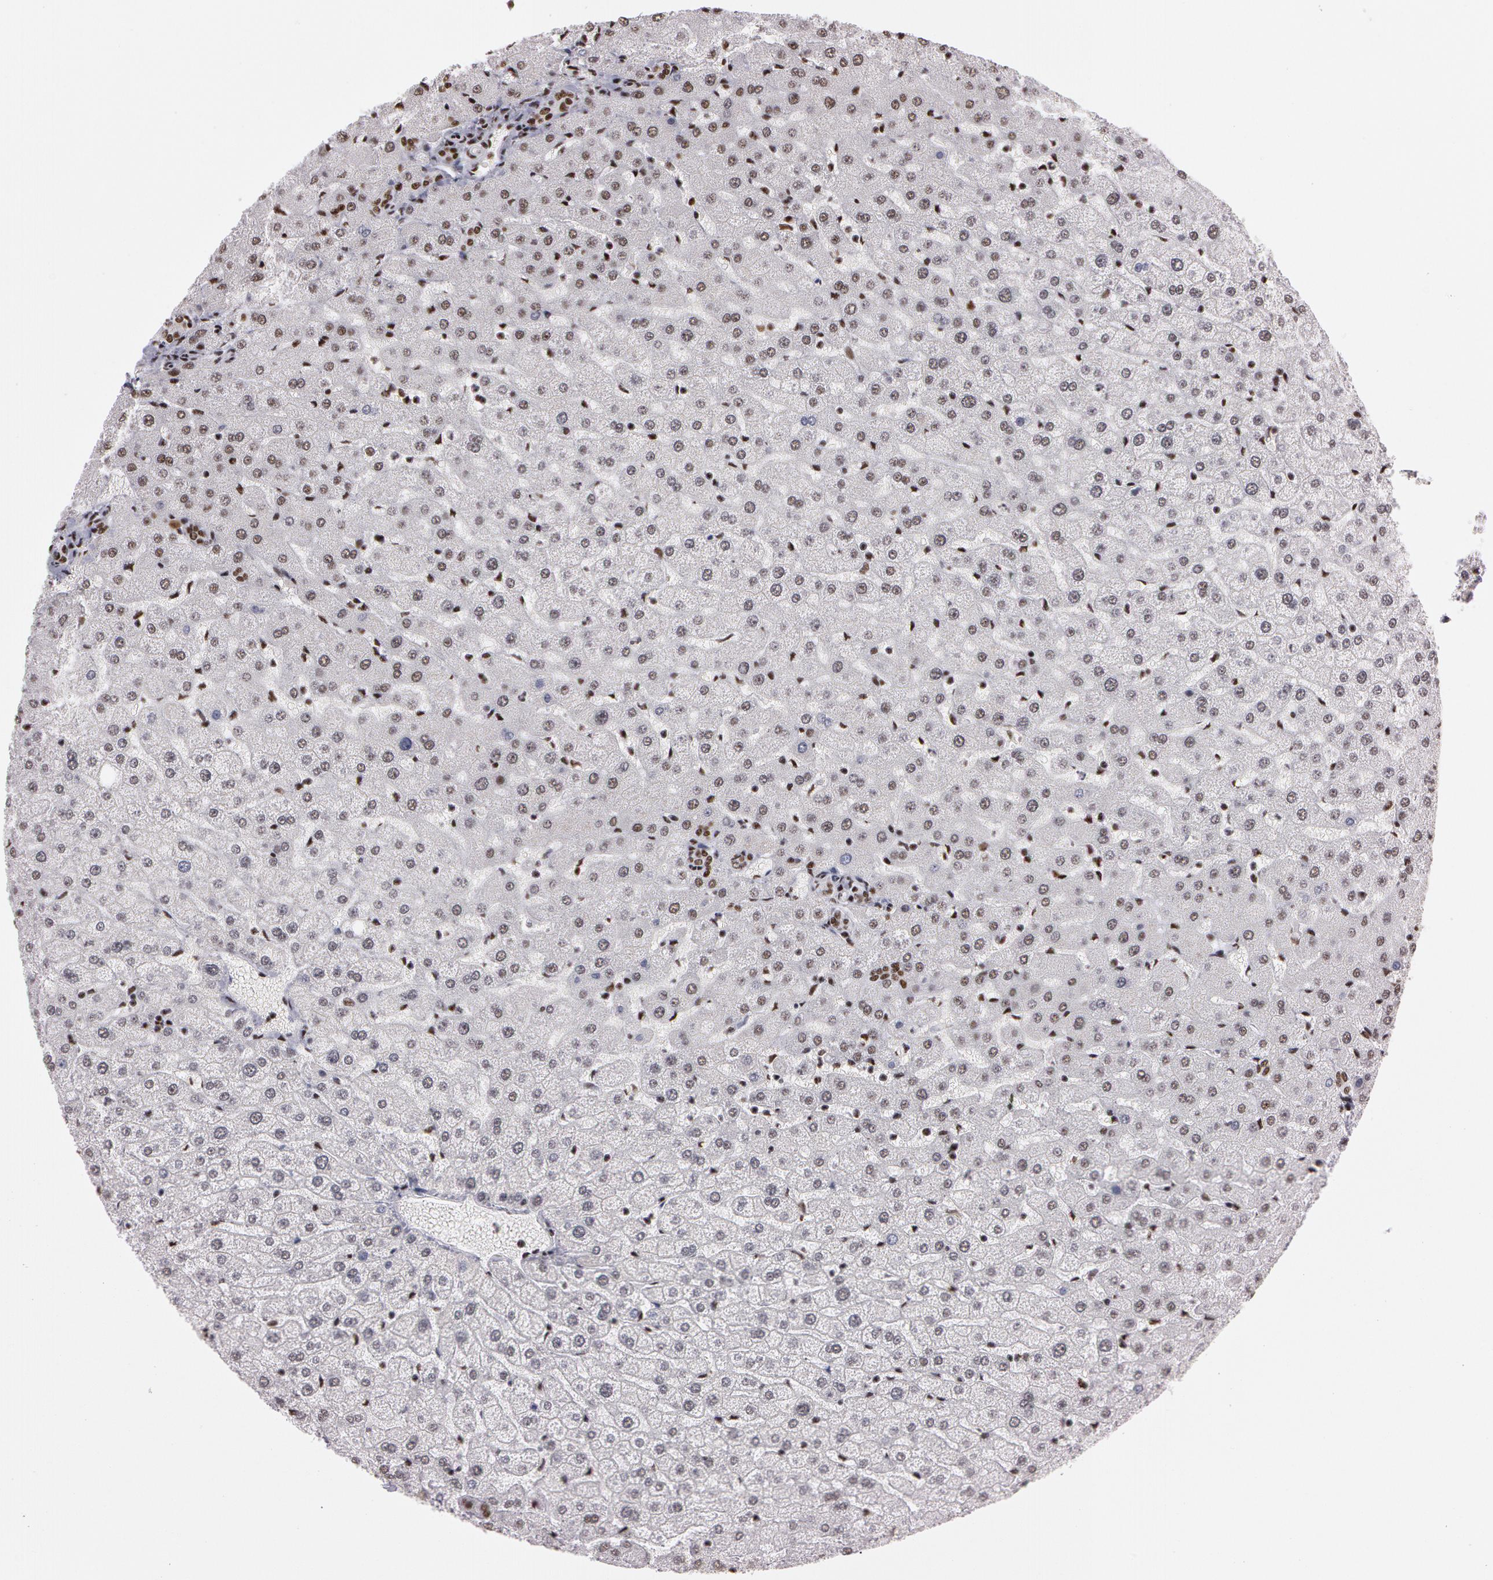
{"staining": {"intensity": "weak", "quantity": "<25%", "location": "nuclear"}, "tissue": "liver", "cell_type": "Cholangiocytes", "image_type": "normal", "snomed": [{"axis": "morphology", "description": "Normal tissue, NOS"}, {"axis": "morphology", "description": "Fibrosis, NOS"}, {"axis": "topography", "description": "Liver"}], "caption": "Image shows no significant protein positivity in cholangiocytes of normal liver.", "gene": "PNN", "patient": {"sex": "female", "age": 29}}